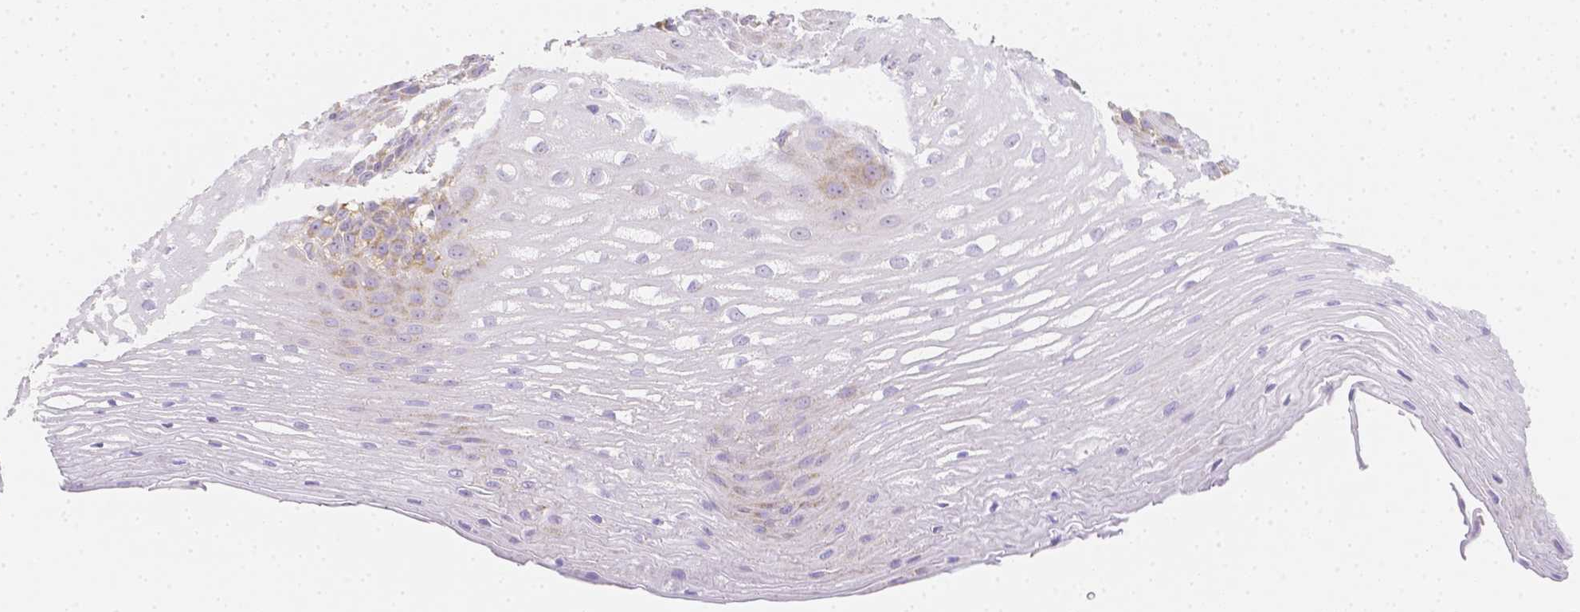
{"staining": {"intensity": "weak", "quantity": "<25%", "location": "cytoplasmic/membranous"}, "tissue": "esophagus", "cell_type": "Squamous epithelial cells", "image_type": "normal", "snomed": [{"axis": "morphology", "description": "Normal tissue, NOS"}, {"axis": "topography", "description": "Esophagus"}], "caption": "Immunohistochemical staining of benign esophagus demonstrates no significant staining in squamous epithelial cells. (DAB IHC, high magnification).", "gene": "ASAH2B", "patient": {"sex": "male", "age": 62}}